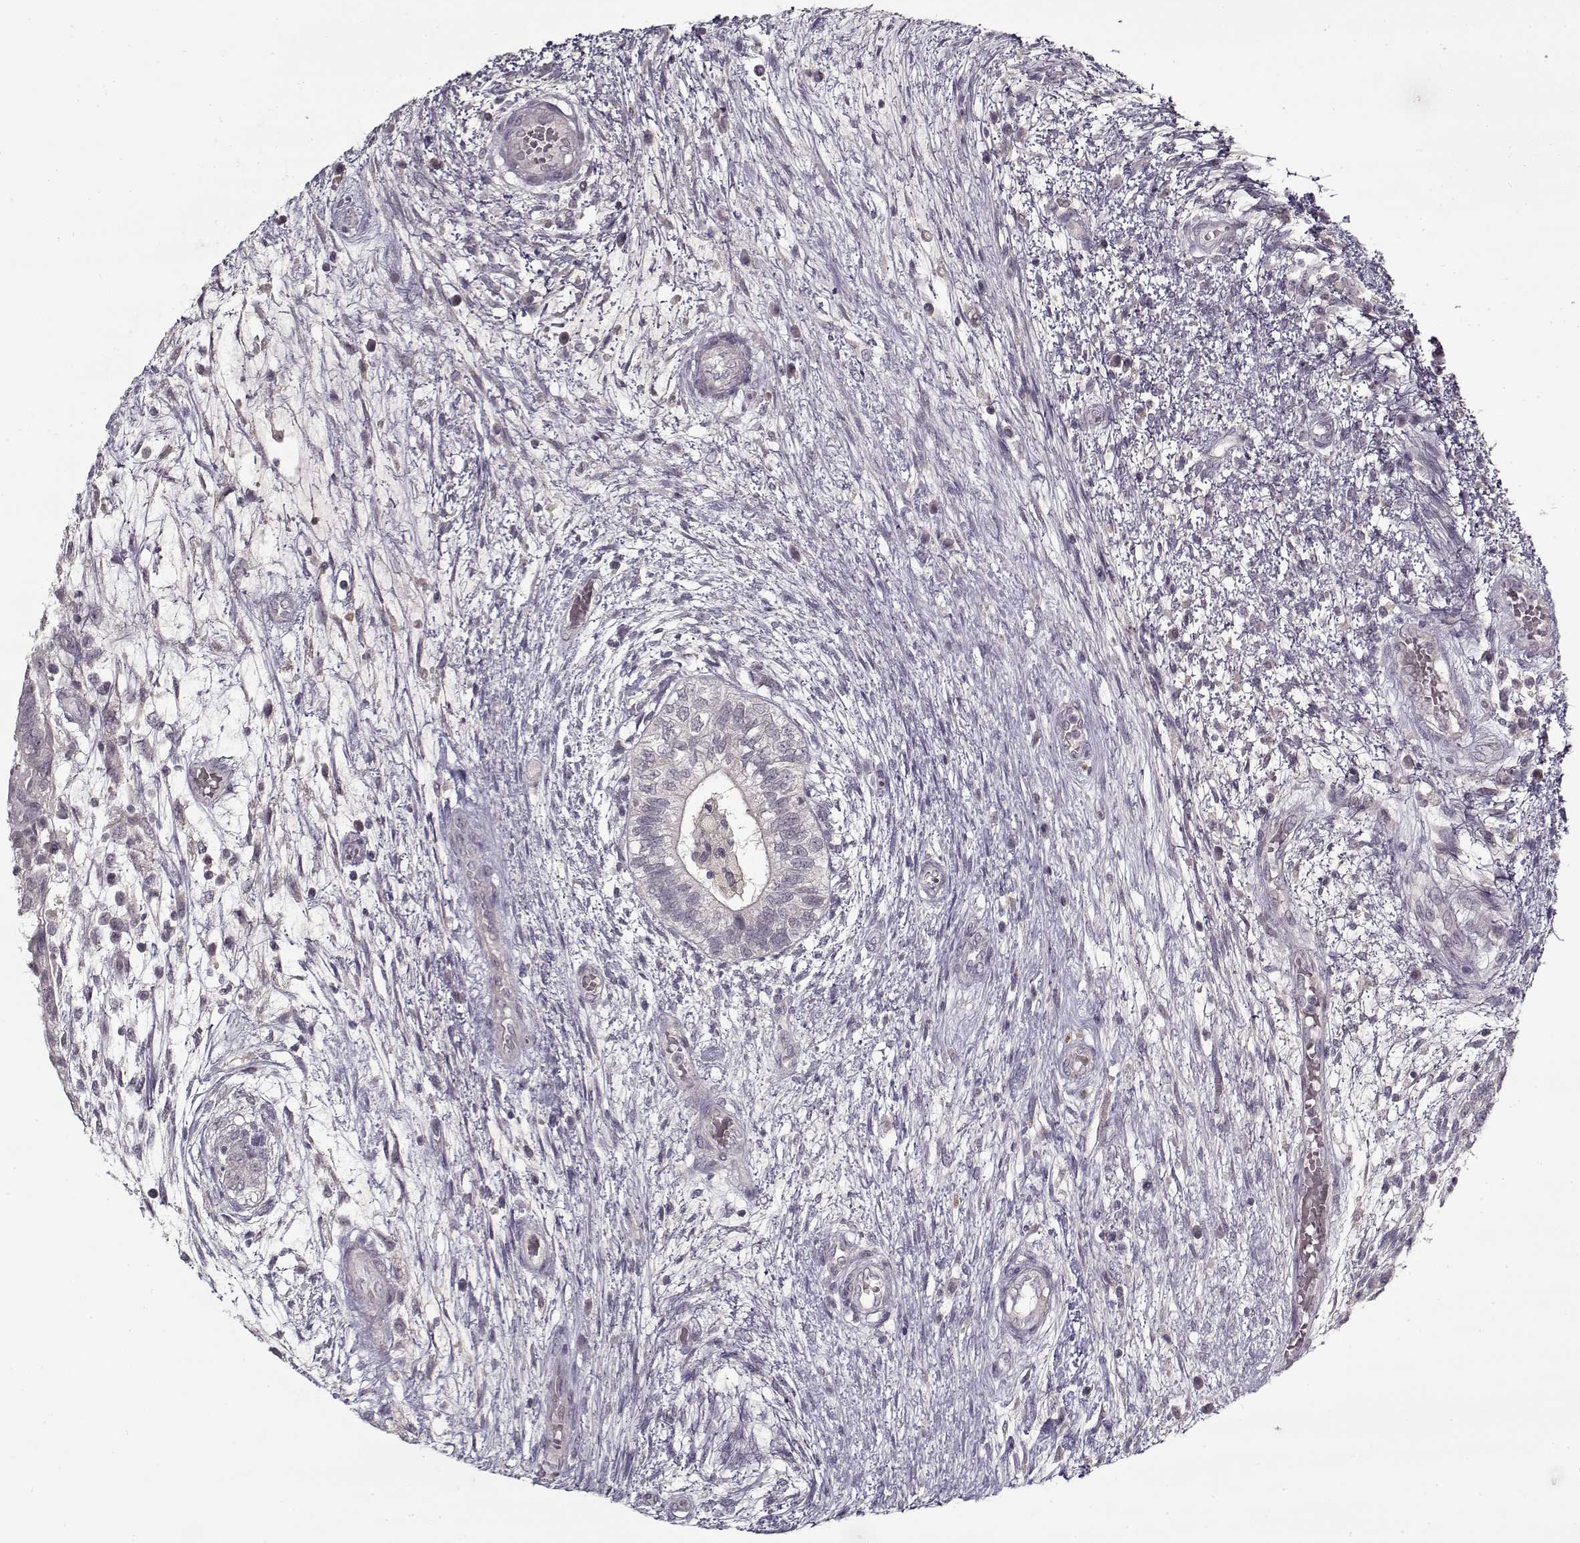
{"staining": {"intensity": "negative", "quantity": "none", "location": "none"}, "tissue": "testis cancer", "cell_type": "Tumor cells", "image_type": "cancer", "snomed": [{"axis": "morphology", "description": "Normal tissue, NOS"}, {"axis": "morphology", "description": "Carcinoma, Embryonal, NOS"}, {"axis": "topography", "description": "Testis"}, {"axis": "topography", "description": "Epididymis"}], "caption": "Tumor cells are negative for protein expression in human testis embryonal carcinoma.", "gene": "LAMA2", "patient": {"sex": "male", "age": 32}}